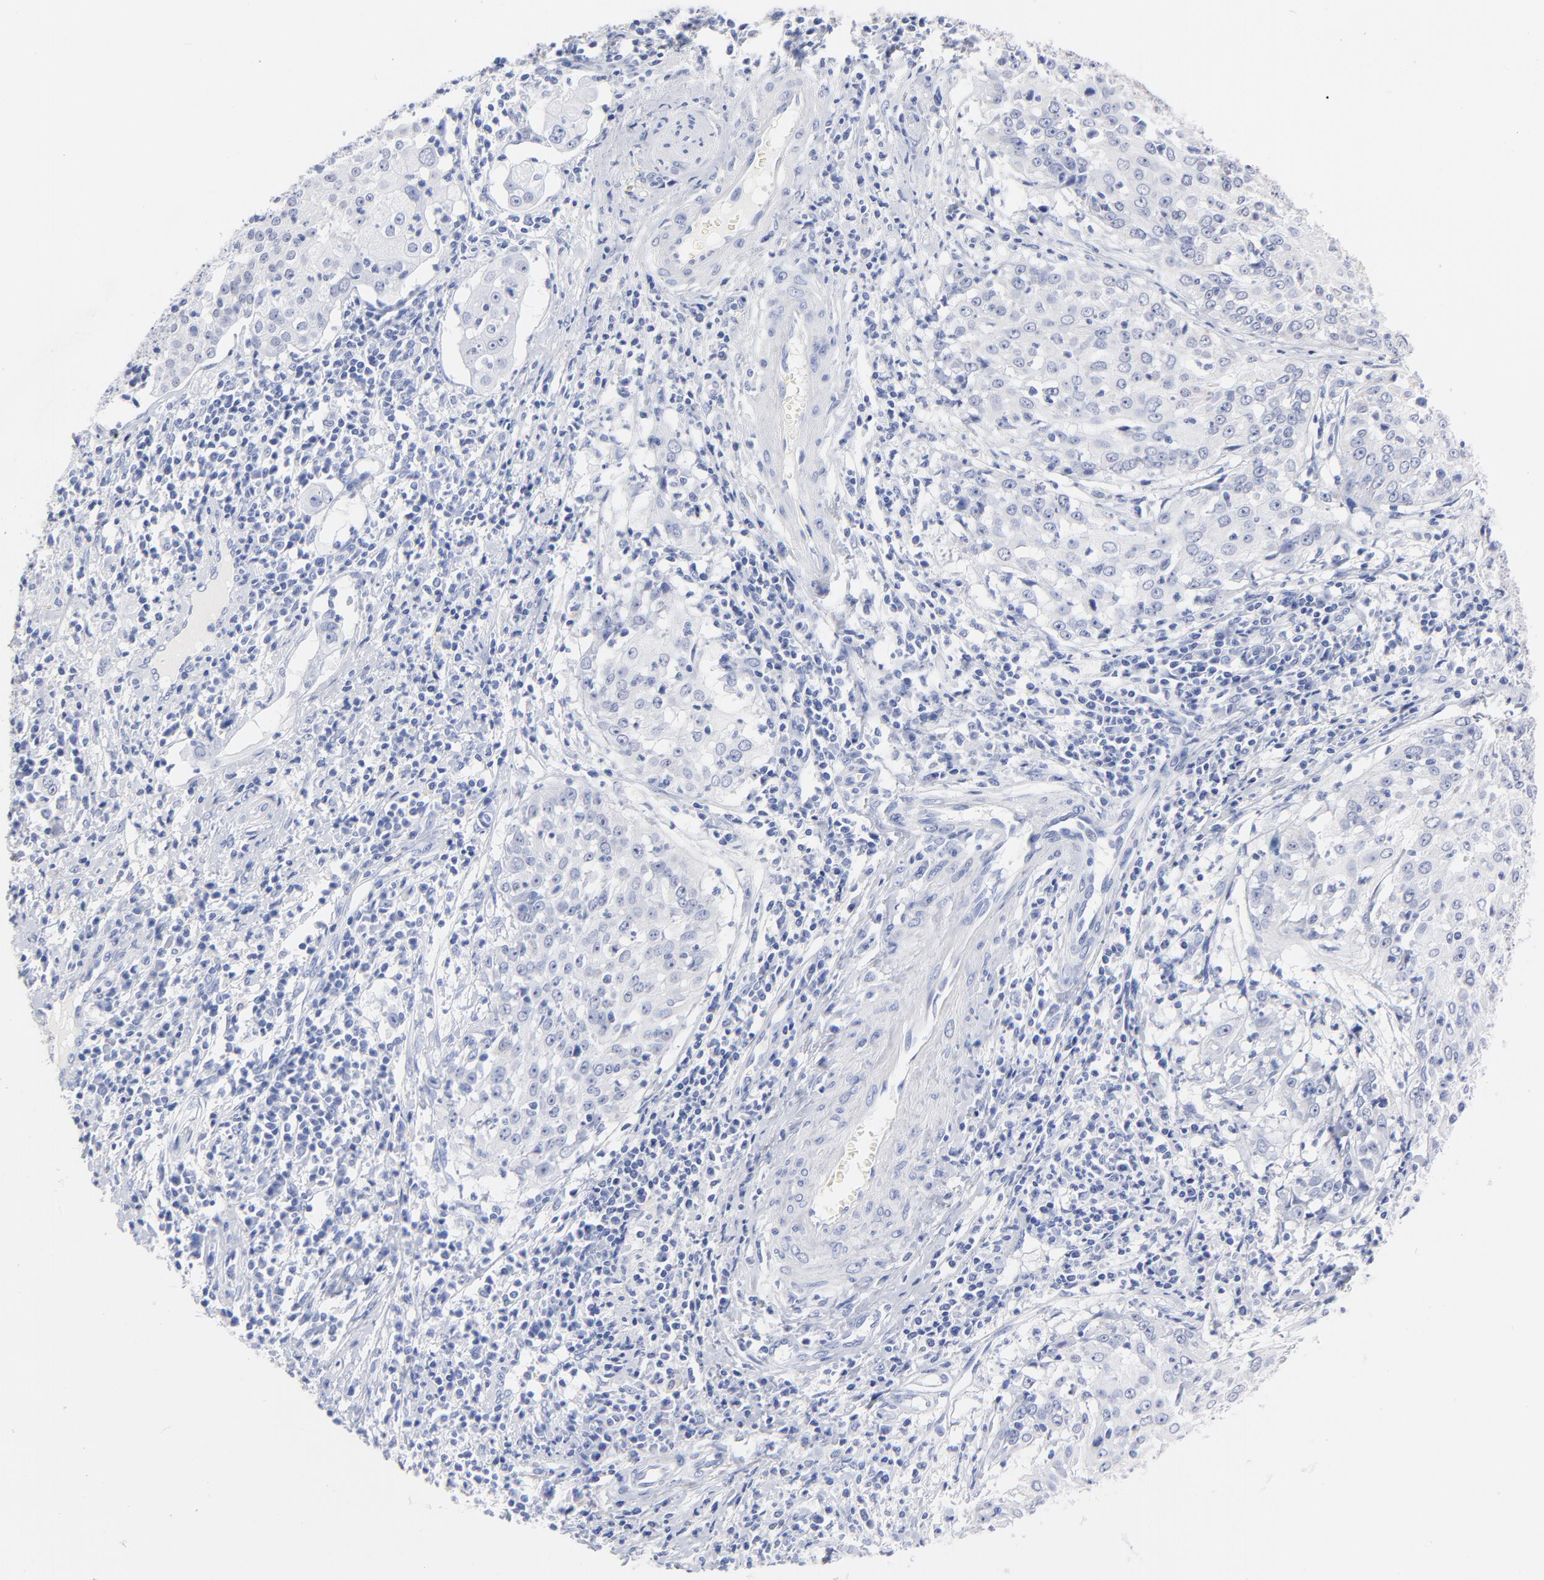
{"staining": {"intensity": "negative", "quantity": "none", "location": "none"}, "tissue": "cervical cancer", "cell_type": "Tumor cells", "image_type": "cancer", "snomed": [{"axis": "morphology", "description": "Squamous cell carcinoma, NOS"}, {"axis": "topography", "description": "Cervix"}], "caption": "Immunohistochemistry (IHC) photomicrograph of neoplastic tissue: human cervical cancer (squamous cell carcinoma) stained with DAB (3,3'-diaminobenzidine) displays no significant protein expression in tumor cells.", "gene": "ACY1", "patient": {"sex": "female", "age": 39}}